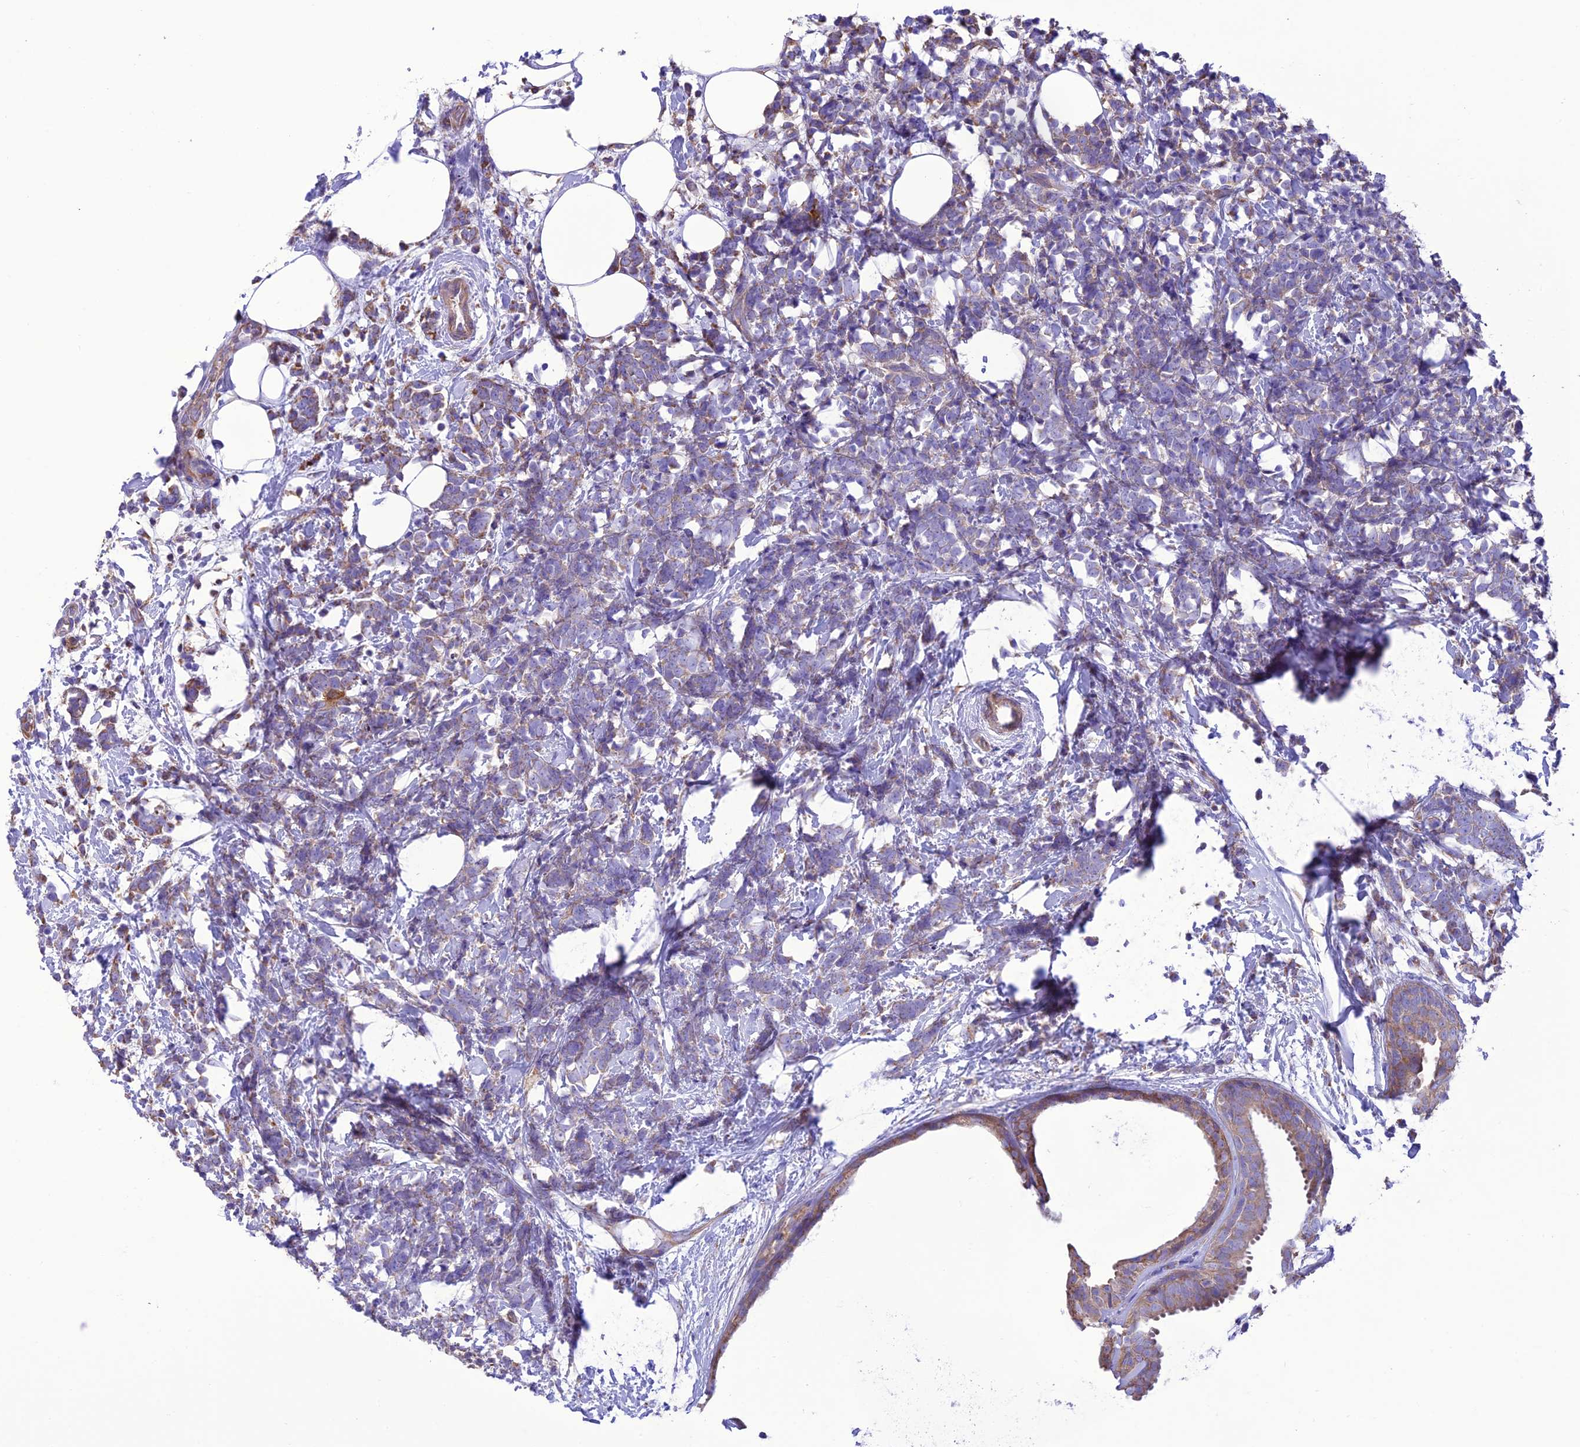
{"staining": {"intensity": "weak", "quantity": "25%-75%", "location": "cytoplasmic/membranous"}, "tissue": "breast cancer", "cell_type": "Tumor cells", "image_type": "cancer", "snomed": [{"axis": "morphology", "description": "Lobular carcinoma"}, {"axis": "topography", "description": "Breast"}], "caption": "High-magnification brightfield microscopy of breast cancer stained with DAB (brown) and counterstained with hematoxylin (blue). tumor cells exhibit weak cytoplasmic/membranous expression is present in approximately25%-75% of cells.", "gene": "MAP3K12", "patient": {"sex": "female", "age": 58}}